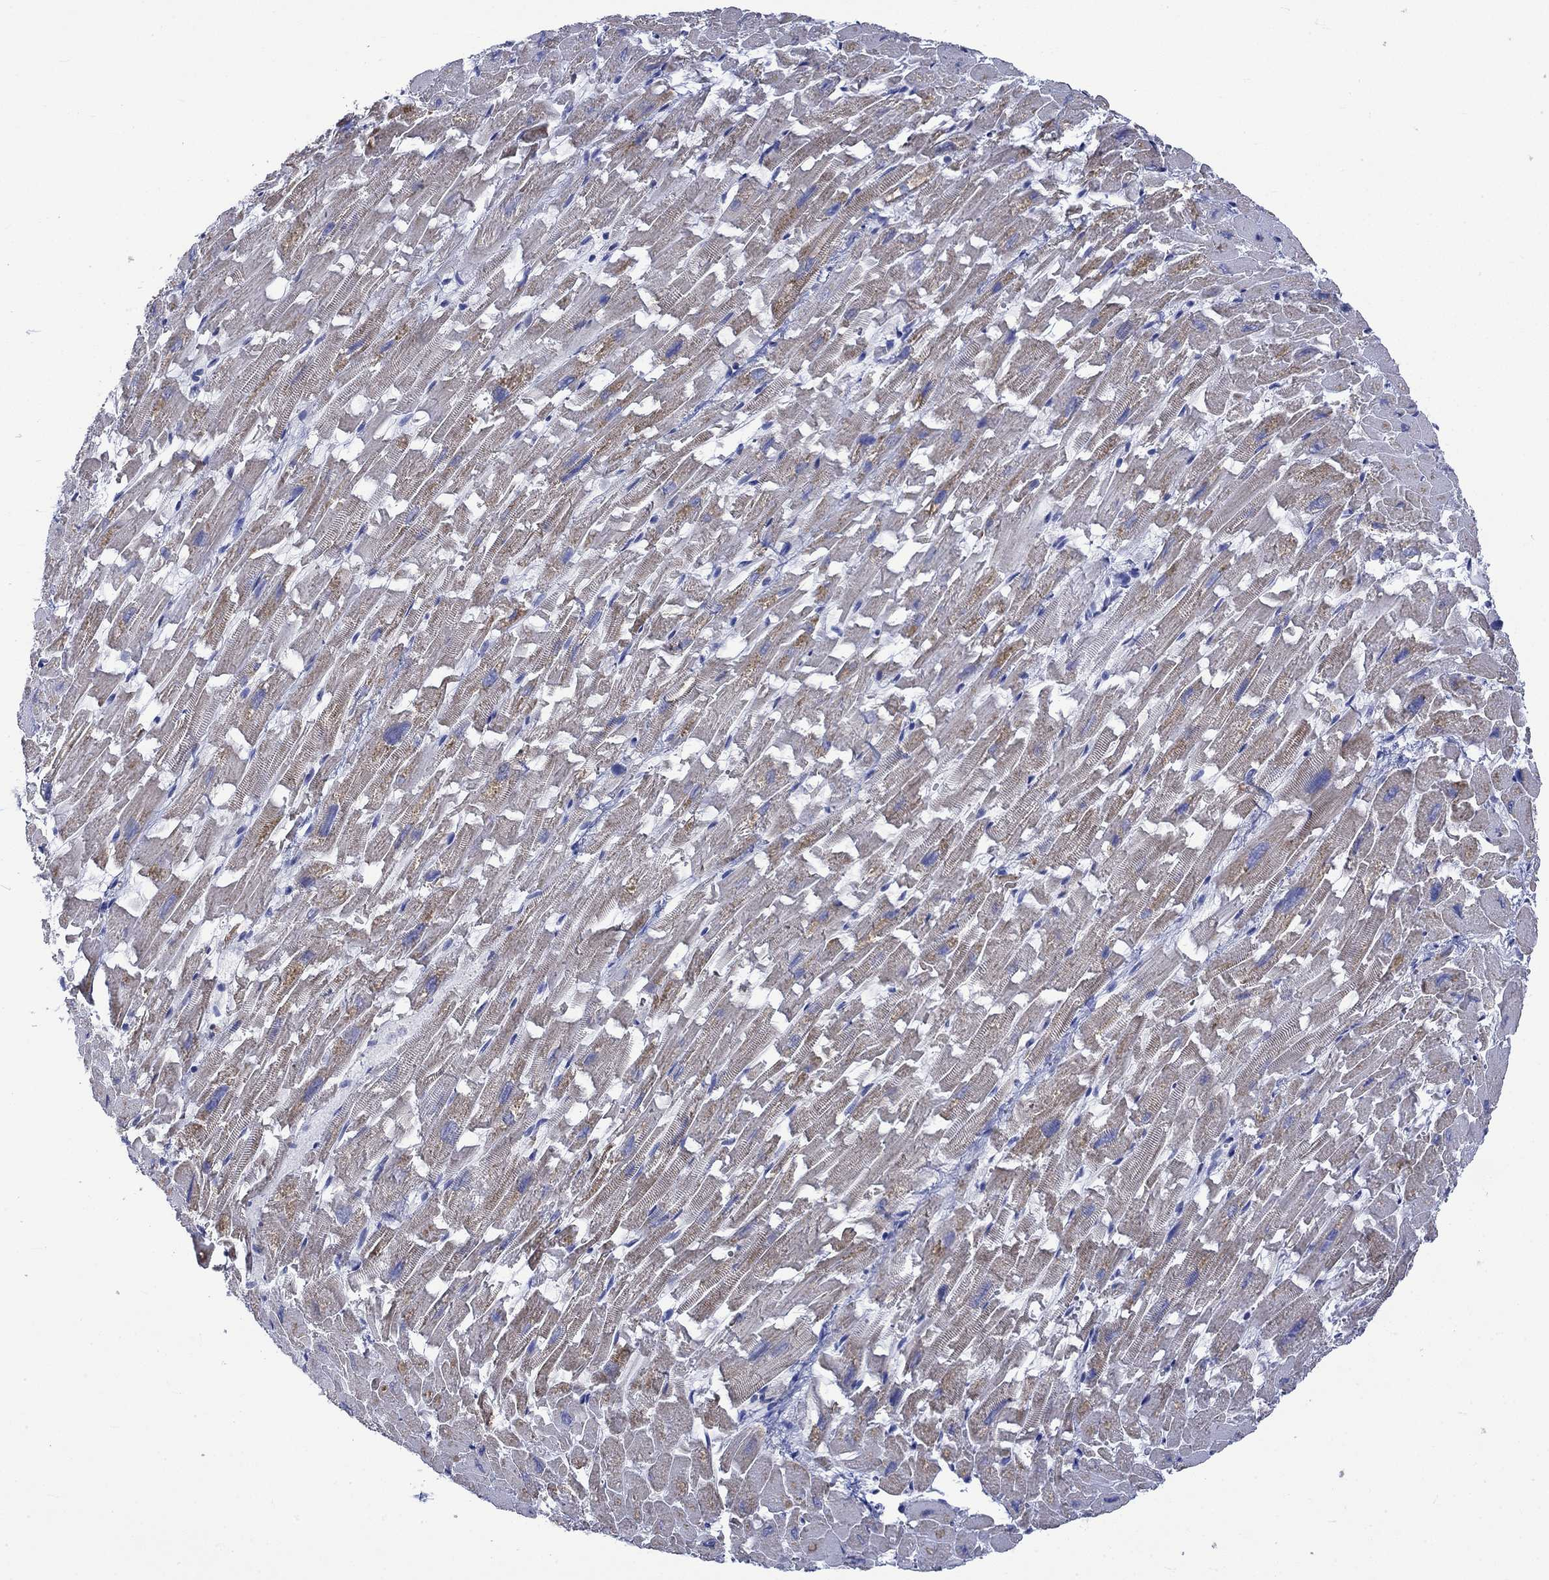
{"staining": {"intensity": "moderate", "quantity": "<25%", "location": "cytoplasmic/membranous"}, "tissue": "heart muscle", "cell_type": "Cardiomyocytes", "image_type": "normal", "snomed": [{"axis": "morphology", "description": "Normal tissue, NOS"}, {"axis": "topography", "description": "Heart"}], "caption": "The micrograph exhibits staining of unremarkable heart muscle, revealing moderate cytoplasmic/membranous protein staining (brown color) within cardiomyocytes. (Stains: DAB (3,3'-diaminobenzidine) in brown, nuclei in blue, Microscopy: brightfield microscopy at high magnification).", "gene": "NRIP3", "patient": {"sex": "female", "age": 64}}